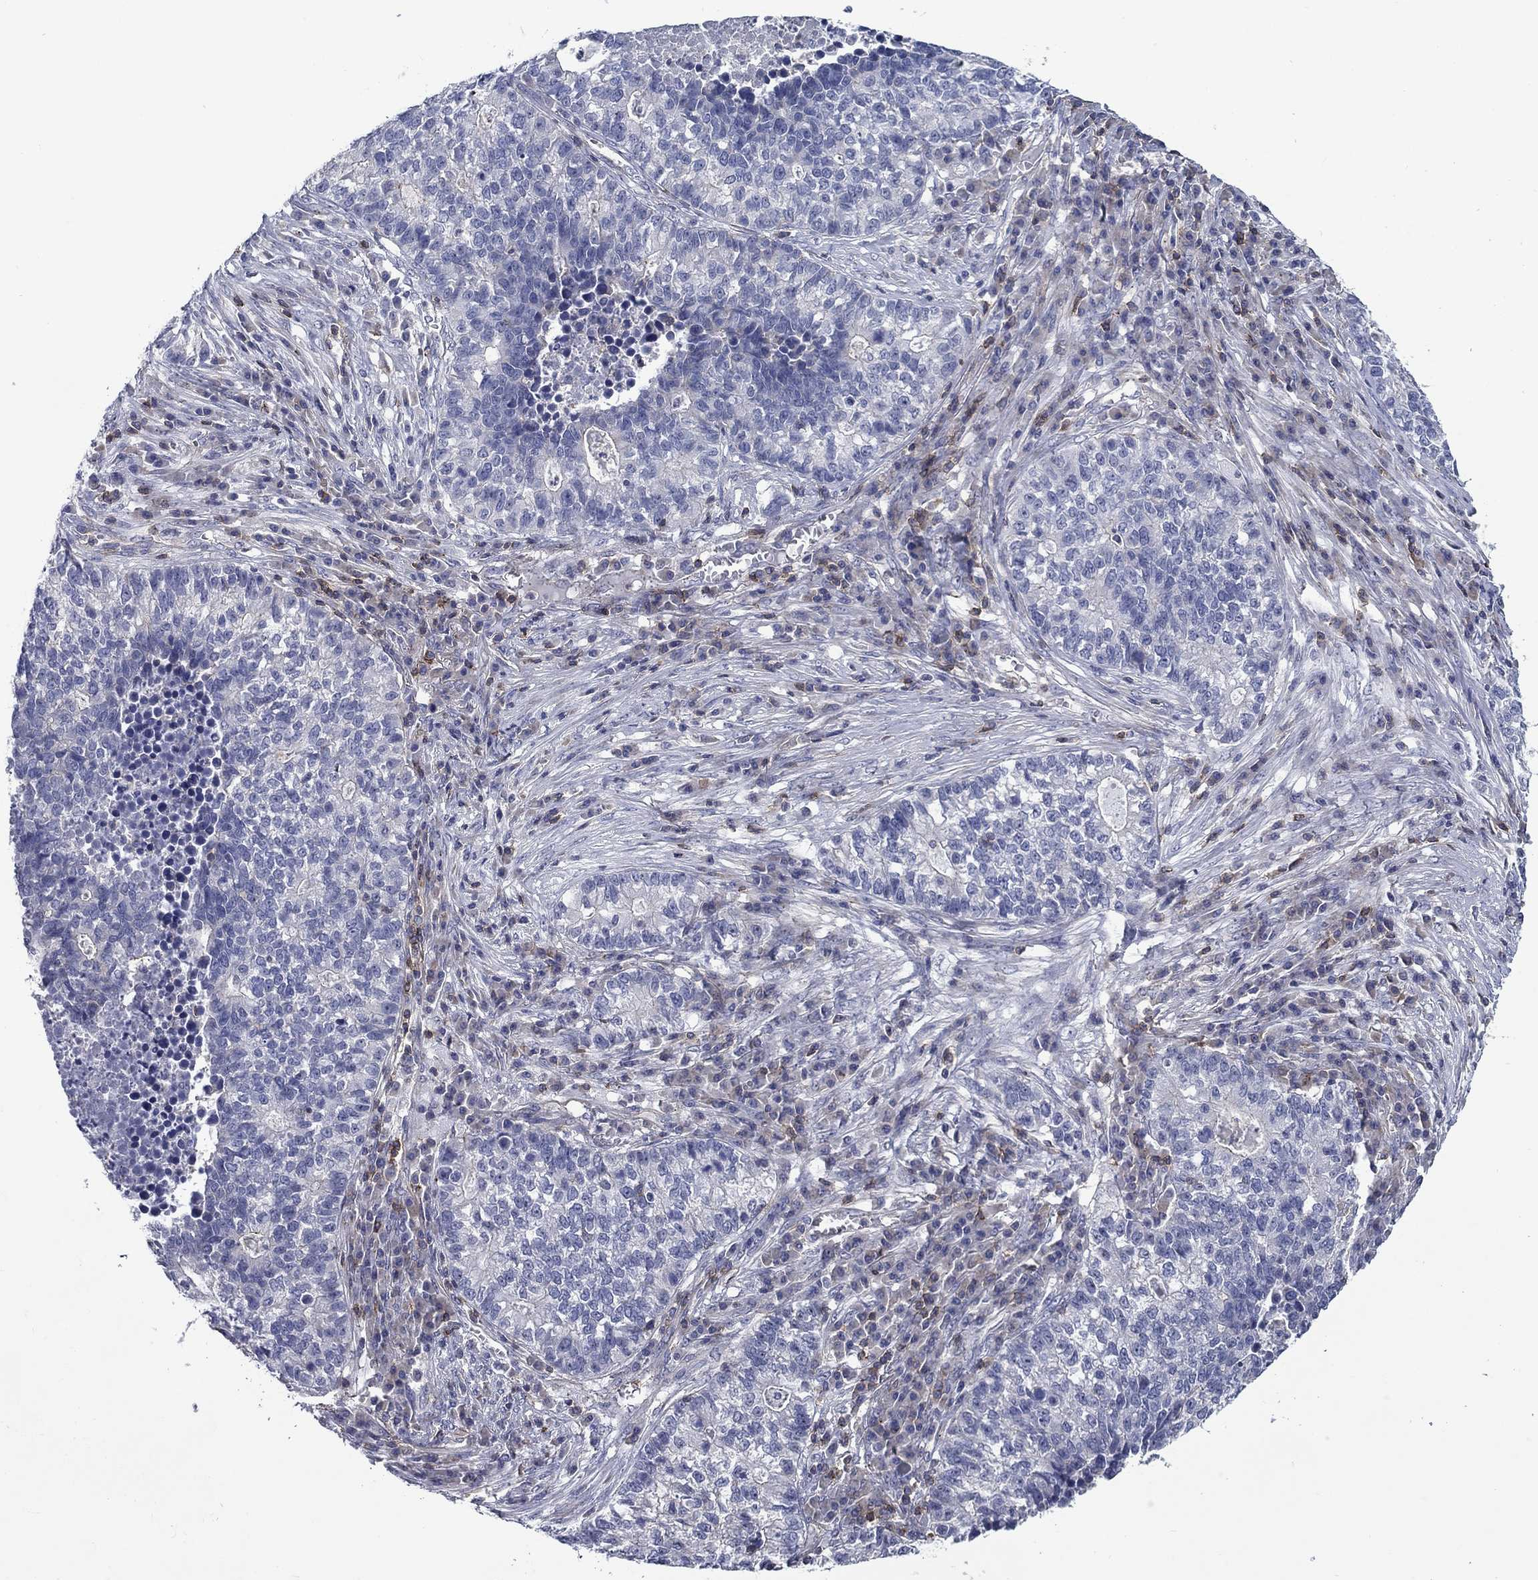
{"staining": {"intensity": "negative", "quantity": "none", "location": "none"}, "tissue": "lung cancer", "cell_type": "Tumor cells", "image_type": "cancer", "snomed": [{"axis": "morphology", "description": "Adenocarcinoma, NOS"}, {"axis": "topography", "description": "Lung"}], "caption": "IHC image of lung cancer stained for a protein (brown), which shows no expression in tumor cells.", "gene": "SIT1", "patient": {"sex": "male", "age": 57}}